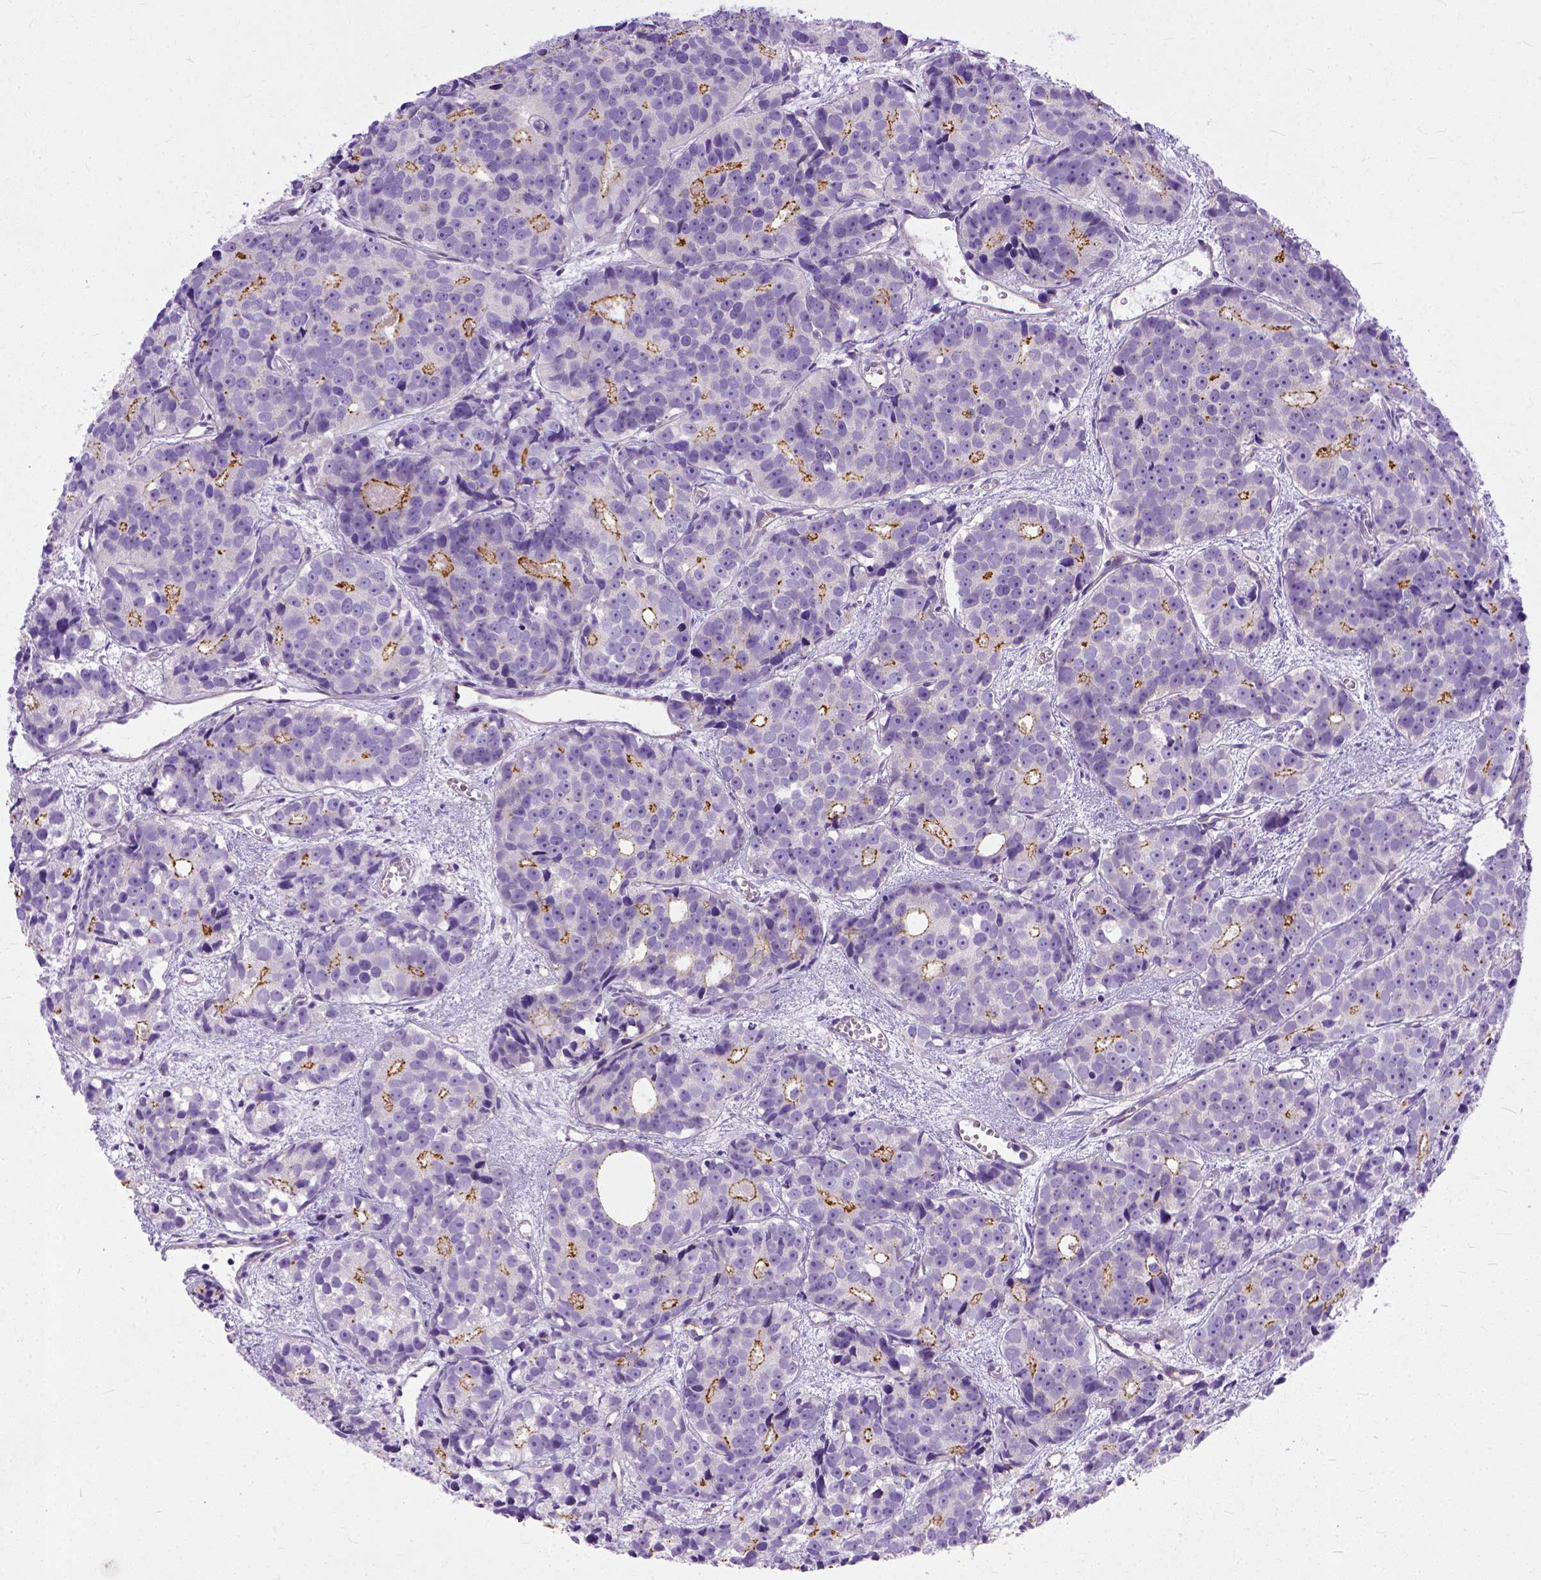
{"staining": {"intensity": "moderate", "quantity": "25%-75%", "location": "cytoplasmic/membranous"}, "tissue": "prostate cancer", "cell_type": "Tumor cells", "image_type": "cancer", "snomed": [{"axis": "morphology", "description": "Adenocarcinoma, High grade"}, {"axis": "topography", "description": "Prostate"}], "caption": "Immunohistochemistry (IHC) histopathology image of neoplastic tissue: prostate cancer stained using IHC exhibits medium levels of moderate protein expression localized specifically in the cytoplasmic/membranous of tumor cells, appearing as a cytoplasmic/membranous brown color.", "gene": "ADGRF1", "patient": {"sex": "male", "age": 77}}